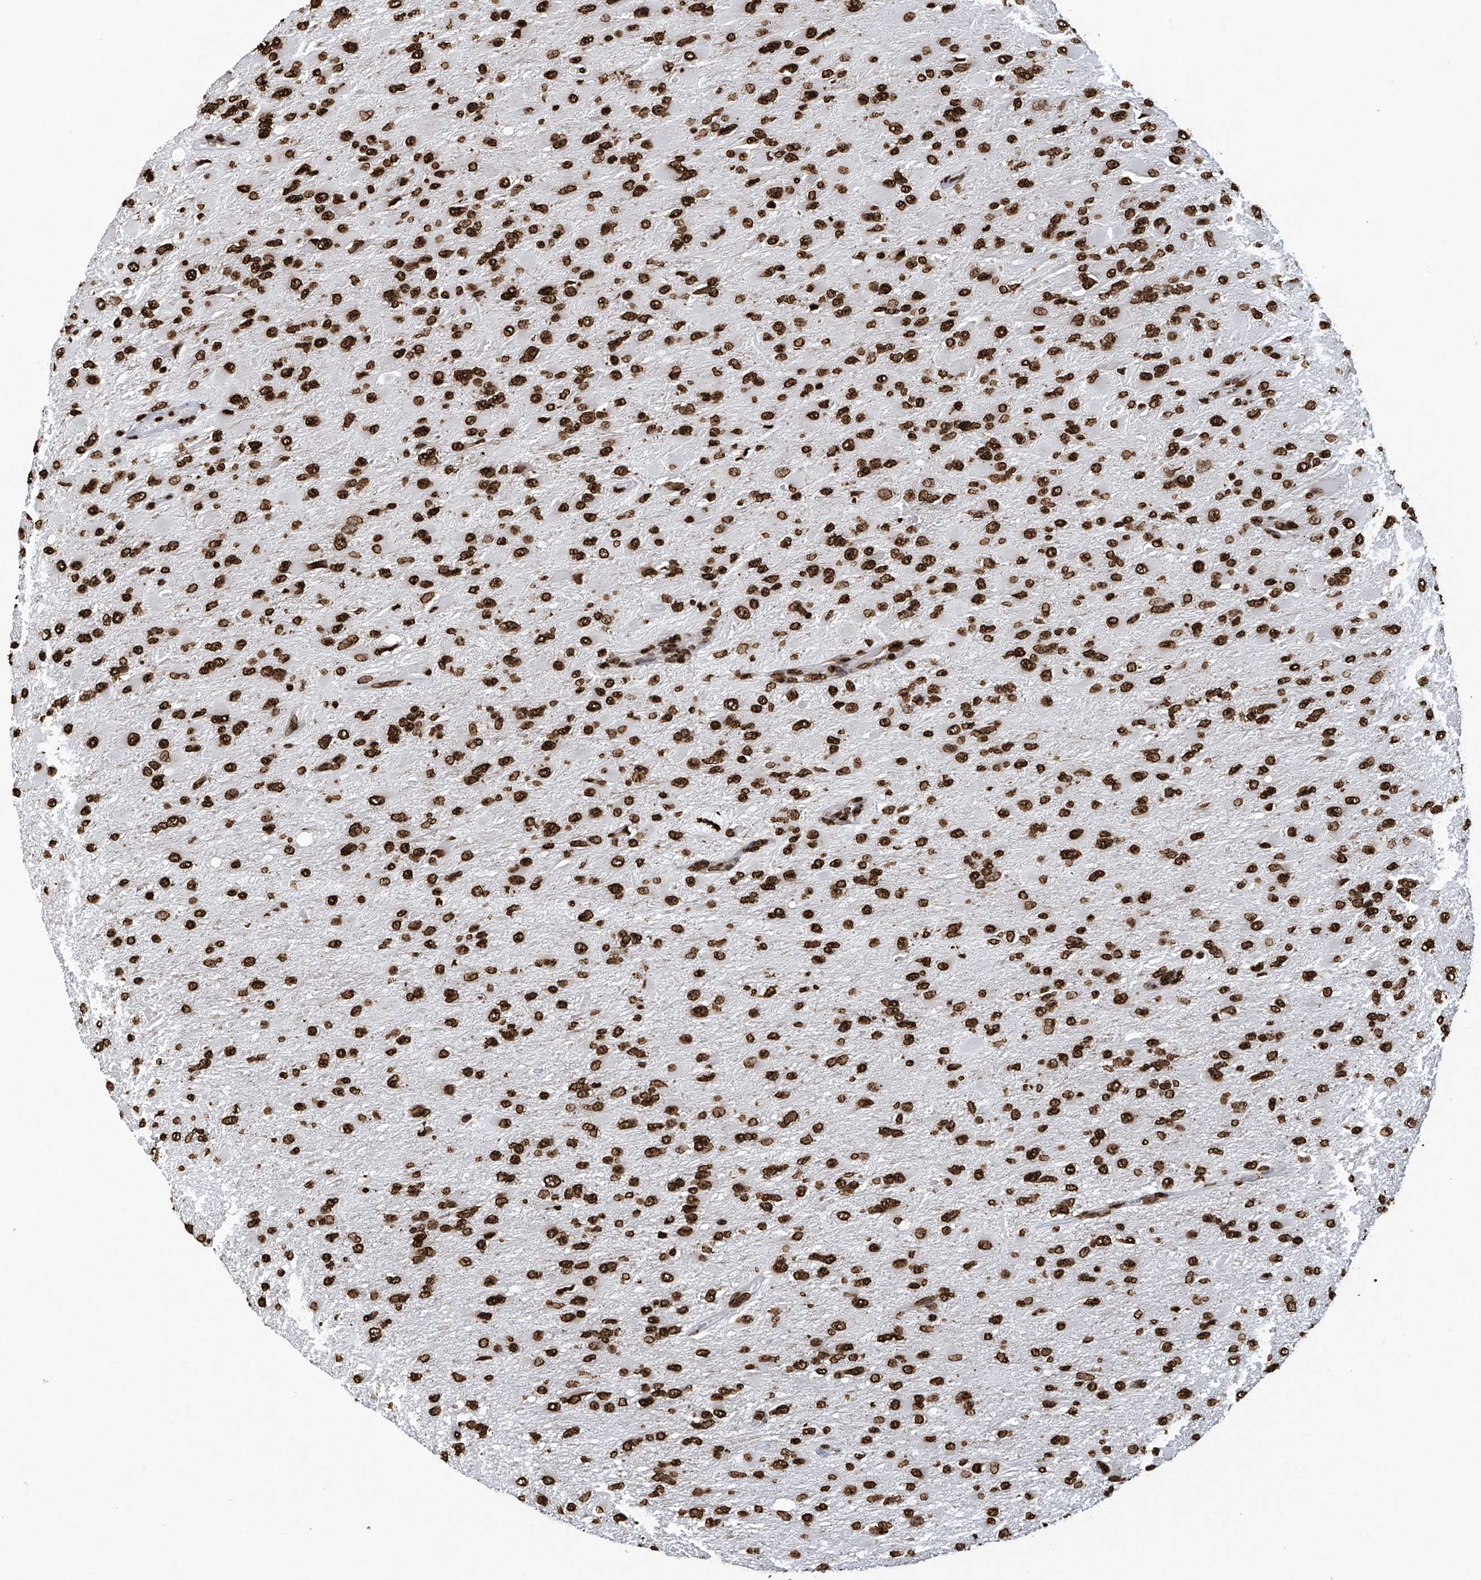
{"staining": {"intensity": "strong", "quantity": ">75%", "location": "nuclear"}, "tissue": "glioma", "cell_type": "Tumor cells", "image_type": "cancer", "snomed": [{"axis": "morphology", "description": "Glioma, malignant, High grade"}, {"axis": "topography", "description": "Cerebral cortex"}], "caption": "Protein staining of high-grade glioma (malignant) tissue displays strong nuclear expression in about >75% of tumor cells.", "gene": "H3-3A", "patient": {"sex": "female", "age": 36}}